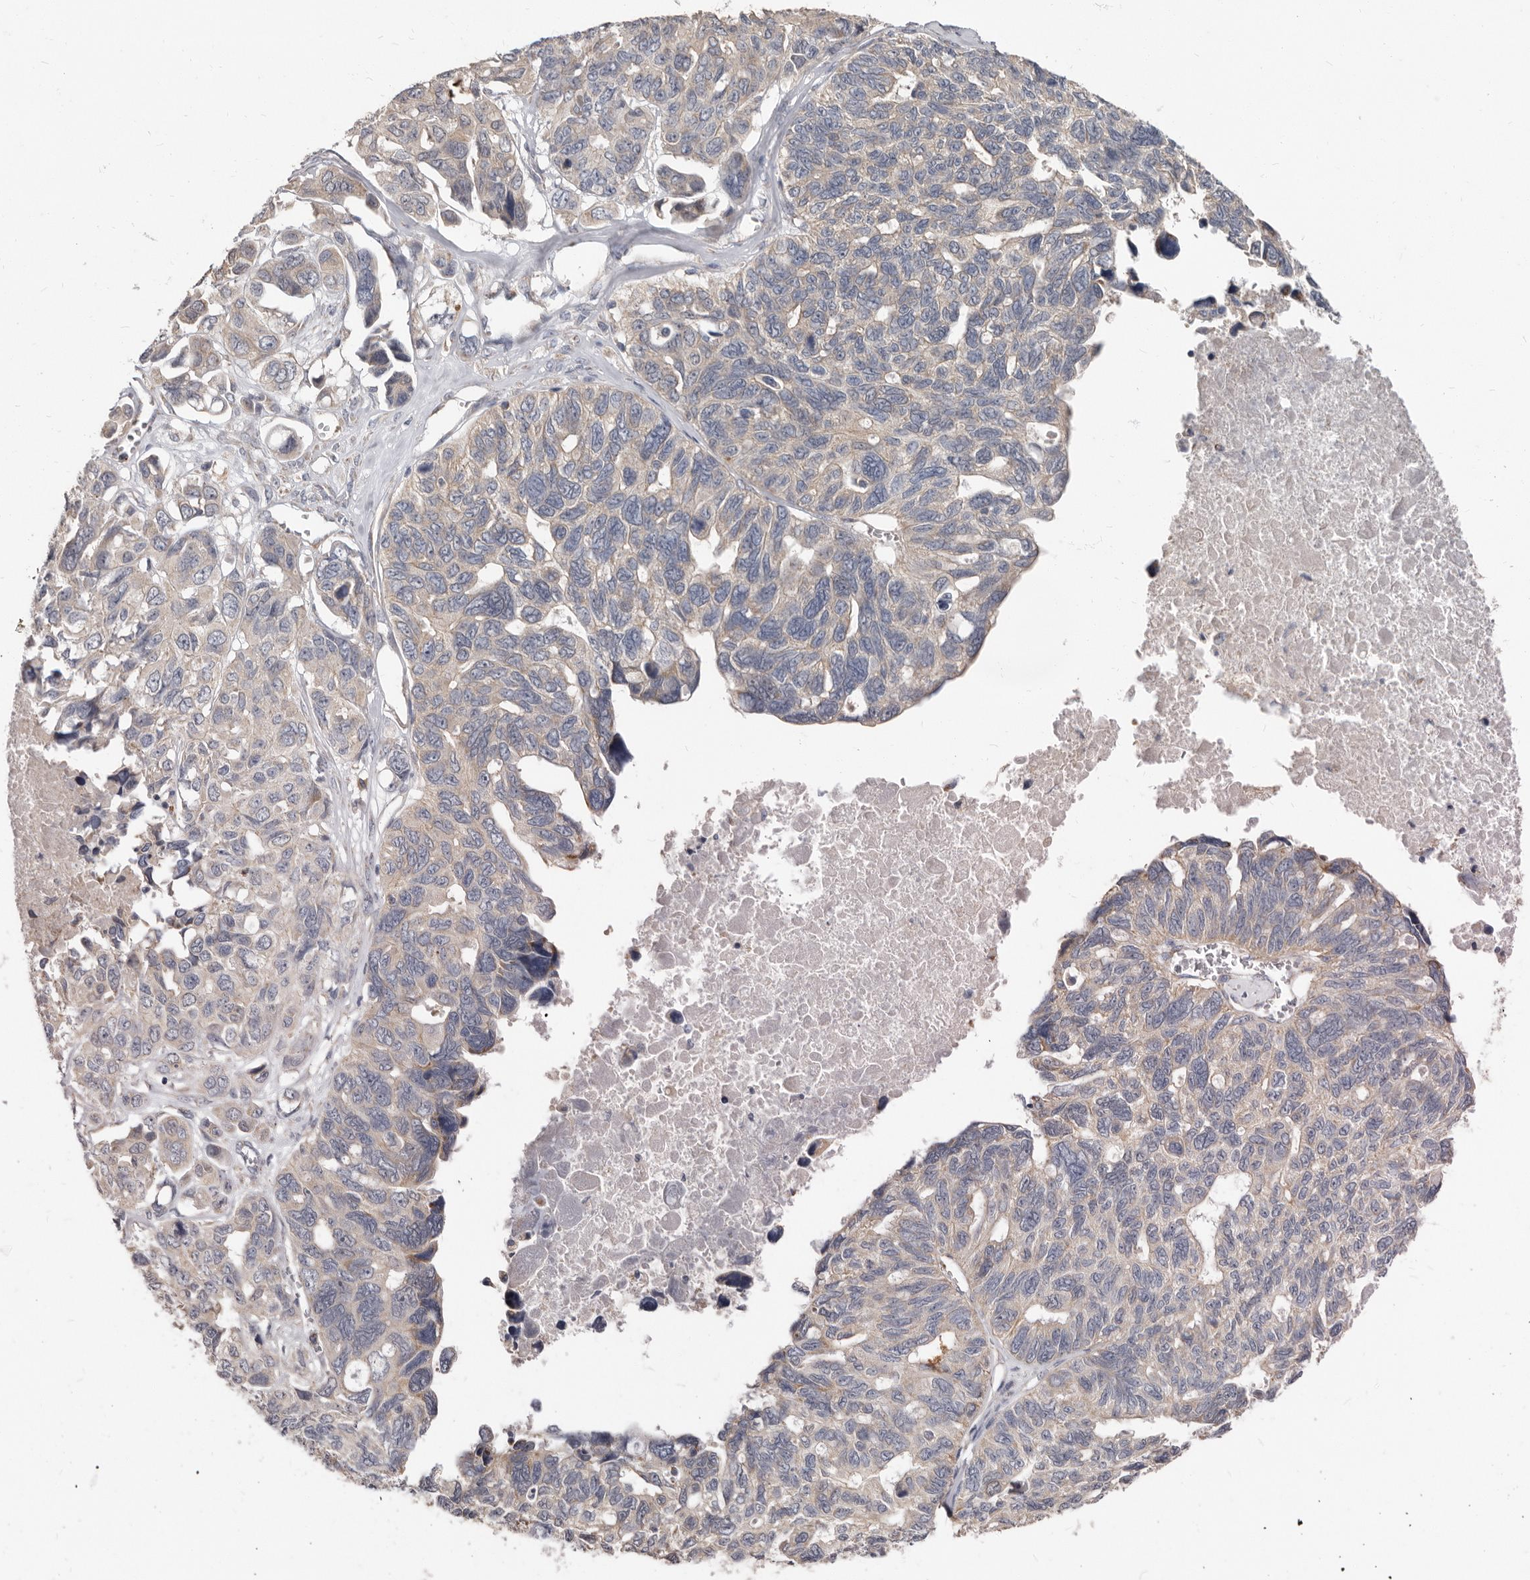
{"staining": {"intensity": "weak", "quantity": ">75%", "location": "cytoplasmic/membranous"}, "tissue": "ovarian cancer", "cell_type": "Tumor cells", "image_type": "cancer", "snomed": [{"axis": "morphology", "description": "Cystadenocarcinoma, serous, NOS"}, {"axis": "topography", "description": "Ovary"}], "caption": "Immunohistochemistry (IHC) of human ovarian serous cystadenocarcinoma demonstrates low levels of weak cytoplasmic/membranous staining in about >75% of tumor cells. The staining was performed using DAB to visualize the protein expression in brown, while the nuclei were stained in blue with hematoxylin (Magnification: 20x).", "gene": "FMO2", "patient": {"sex": "female", "age": 79}}